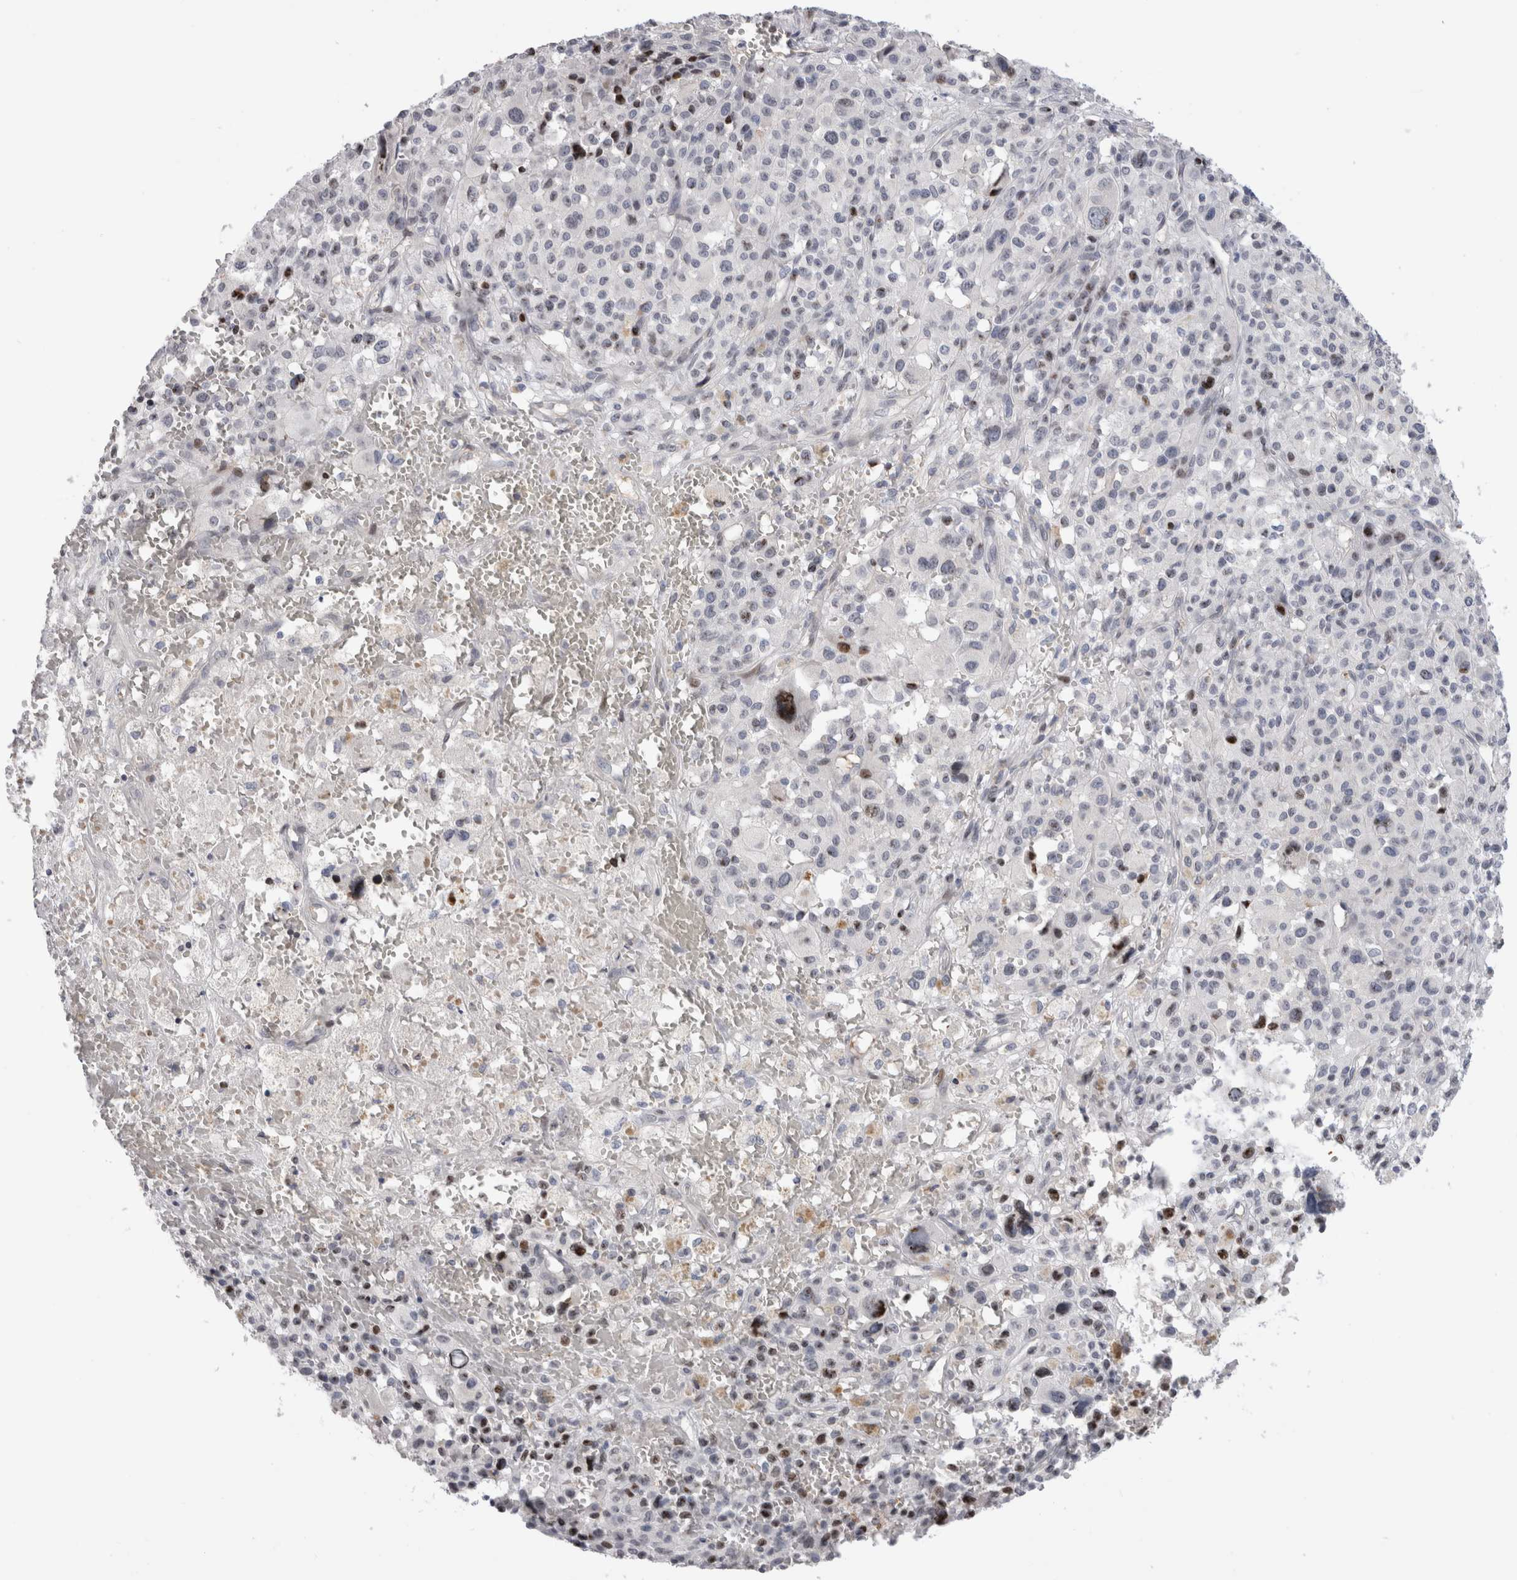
{"staining": {"intensity": "weak", "quantity": "25%-75%", "location": "nuclear"}, "tissue": "melanoma", "cell_type": "Tumor cells", "image_type": "cancer", "snomed": [{"axis": "morphology", "description": "Malignant melanoma, Metastatic site"}, {"axis": "topography", "description": "Skin"}], "caption": "IHC histopathology image of human melanoma stained for a protein (brown), which reveals low levels of weak nuclear positivity in about 25%-75% of tumor cells.", "gene": "DMTN", "patient": {"sex": "female", "age": 74}}